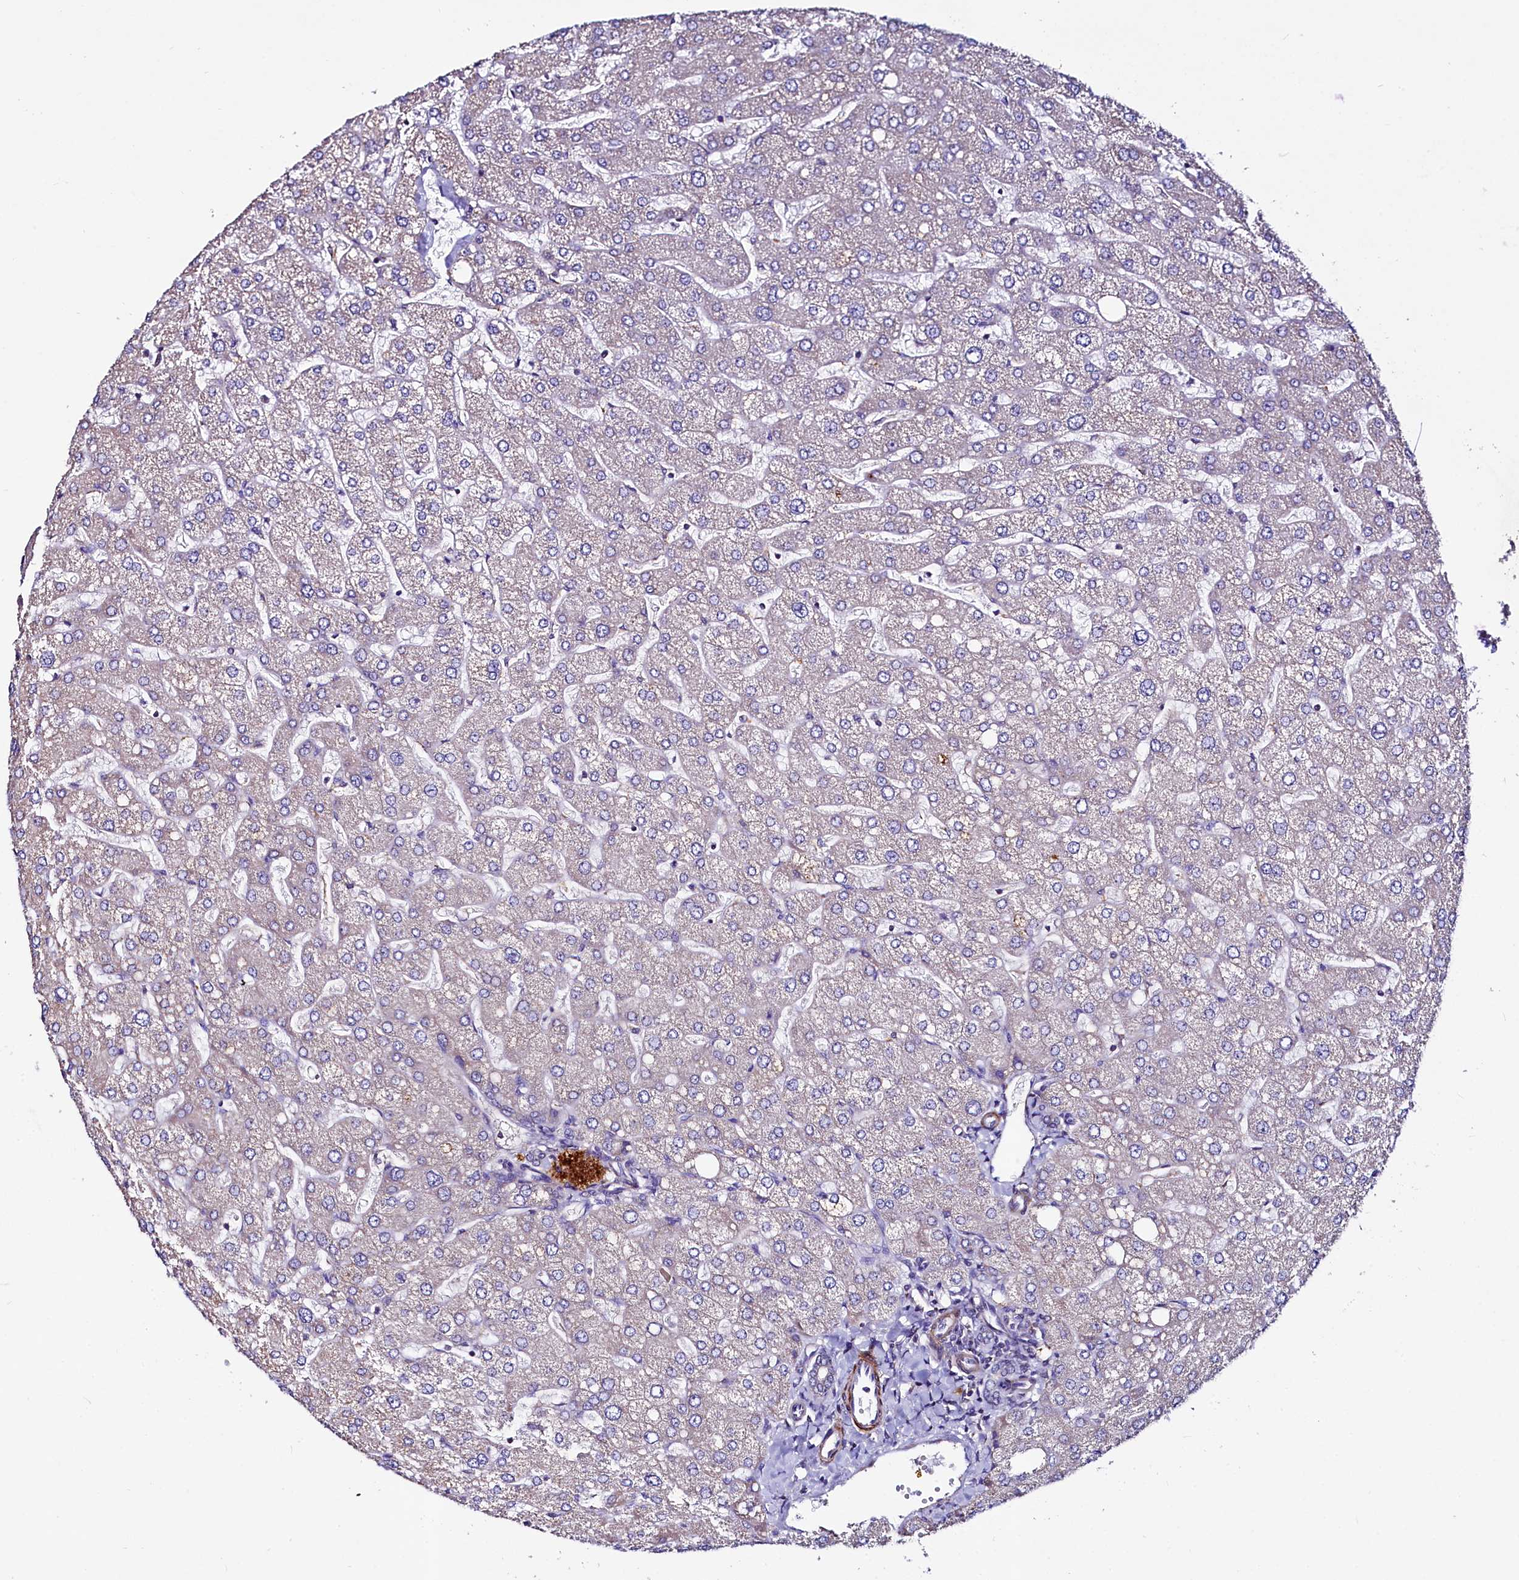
{"staining": {"intensity": "moderate", "quantity": "<25%", "location": "cytoplasmic/membranous"}, "tissue": "liver", "cell_type": "Cholangiocytes", "image_type": "normal", "snomed": [{"axis": "morphology", "description": "Normal tissue, NOS"}, {"axis": "topography", "description": "Liver"}], "caption": "Immunohistochemistry (IHC) of unremarkable liver exhibits low levels of moderate cytoplasmic/membranous positivity in approximately <25% of cholangiocytes.", "gene": "CIAO3", "patient": {"sex": "male", "age": 55}}